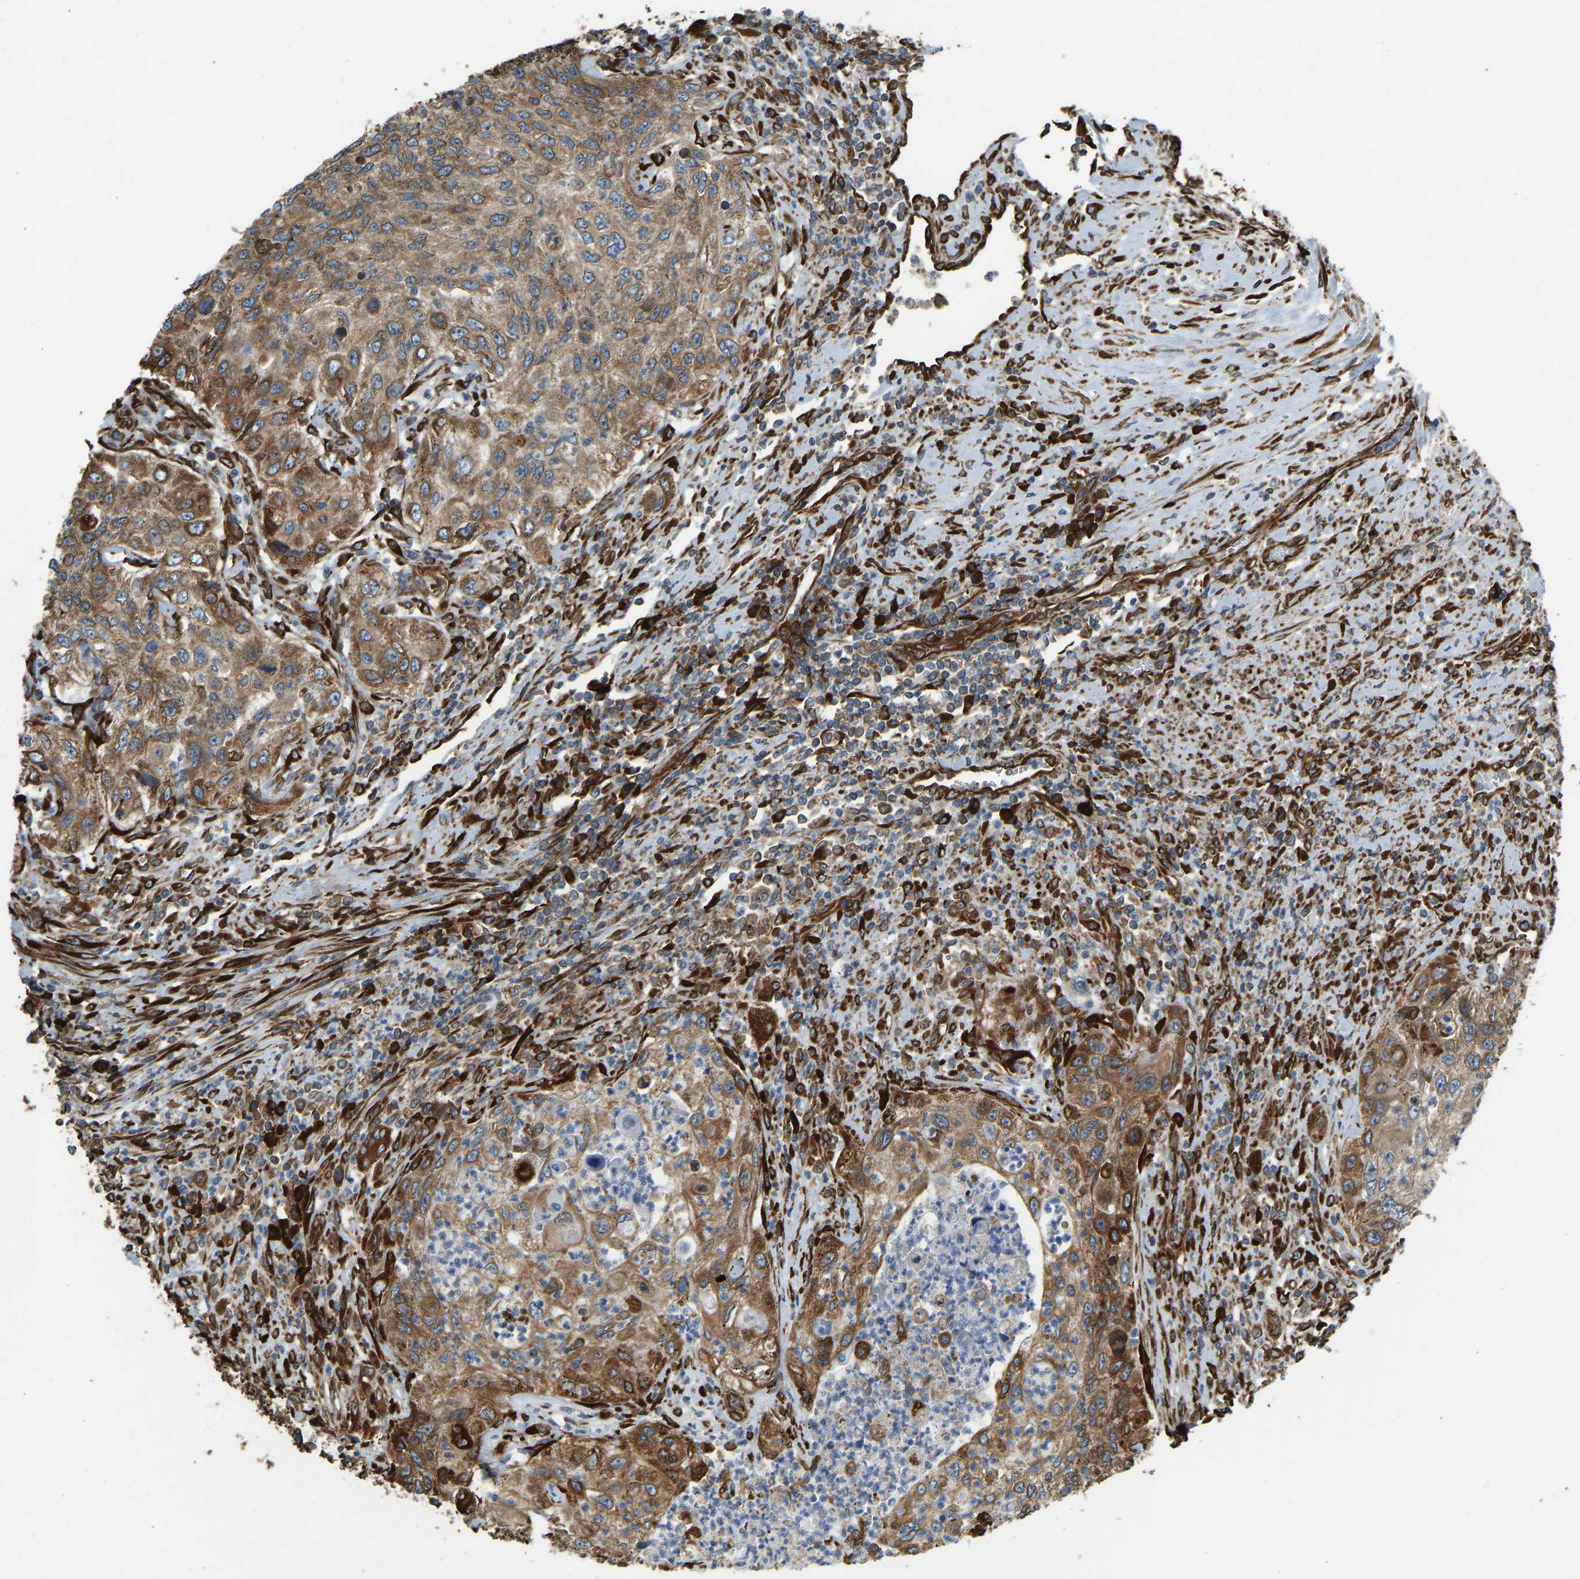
{"staining": {"intensity": "moderate", "quantity": ">75%", "location": "cytoplasmic/membranous"}, "tissue": "urothelial cancer", "cell_type": "Tumor cells", "image_type": "cancer", "snomed": [{"axis": "morphology", "description": "Urothelial carcinoma, High grade"}, {"axis": "topography", "description": "Urinary bladder"}], "caption": "Human urothelial cancer stained for a protein (brown) demonstrates moderate cytoplasmic/membranous positive staining in about >75% of tumor cells.", "gene": "BEX3", "patient": {"sex": "female", "age": 60}}